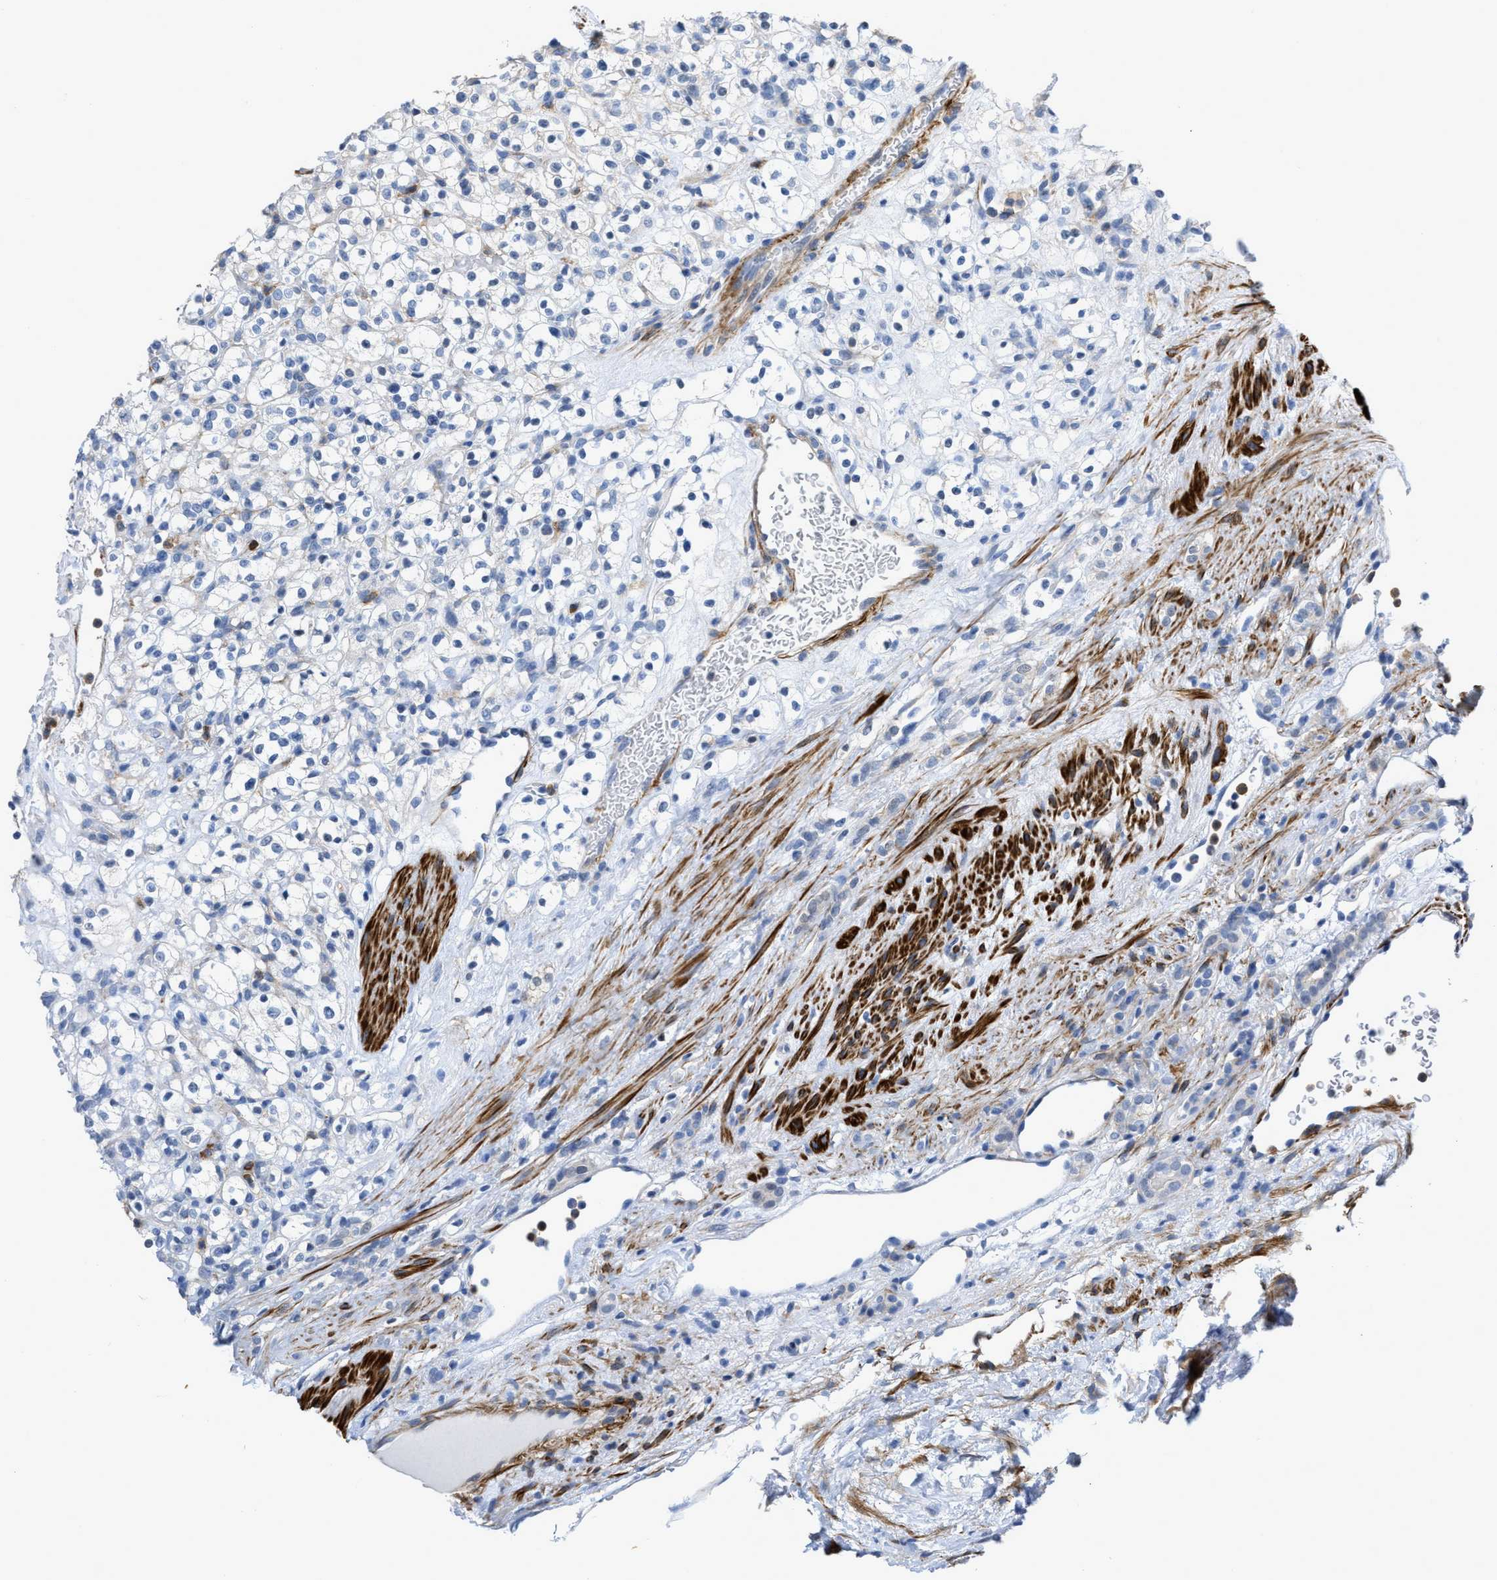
{"staining": {"intensity": "negative", "quantity": "none", "location": "none"}, "tissue": "renal cancer", "cell_type": "Tumor cells", "image_type": "cancer", "snomed": [{"axis": "morphology", "description": "Normal tissue, NOS"}, {"axis": "morphology", "description": "Adenocarcinoma, NOS"}, {"axis": "topography", "description": "Kidney"}], "caption": "A micrograph of human renal adenocarcinoma is negative for staining in tumor cells.", "gene": "PRMT2", "patient": {"sex": "female", "age": 72}}